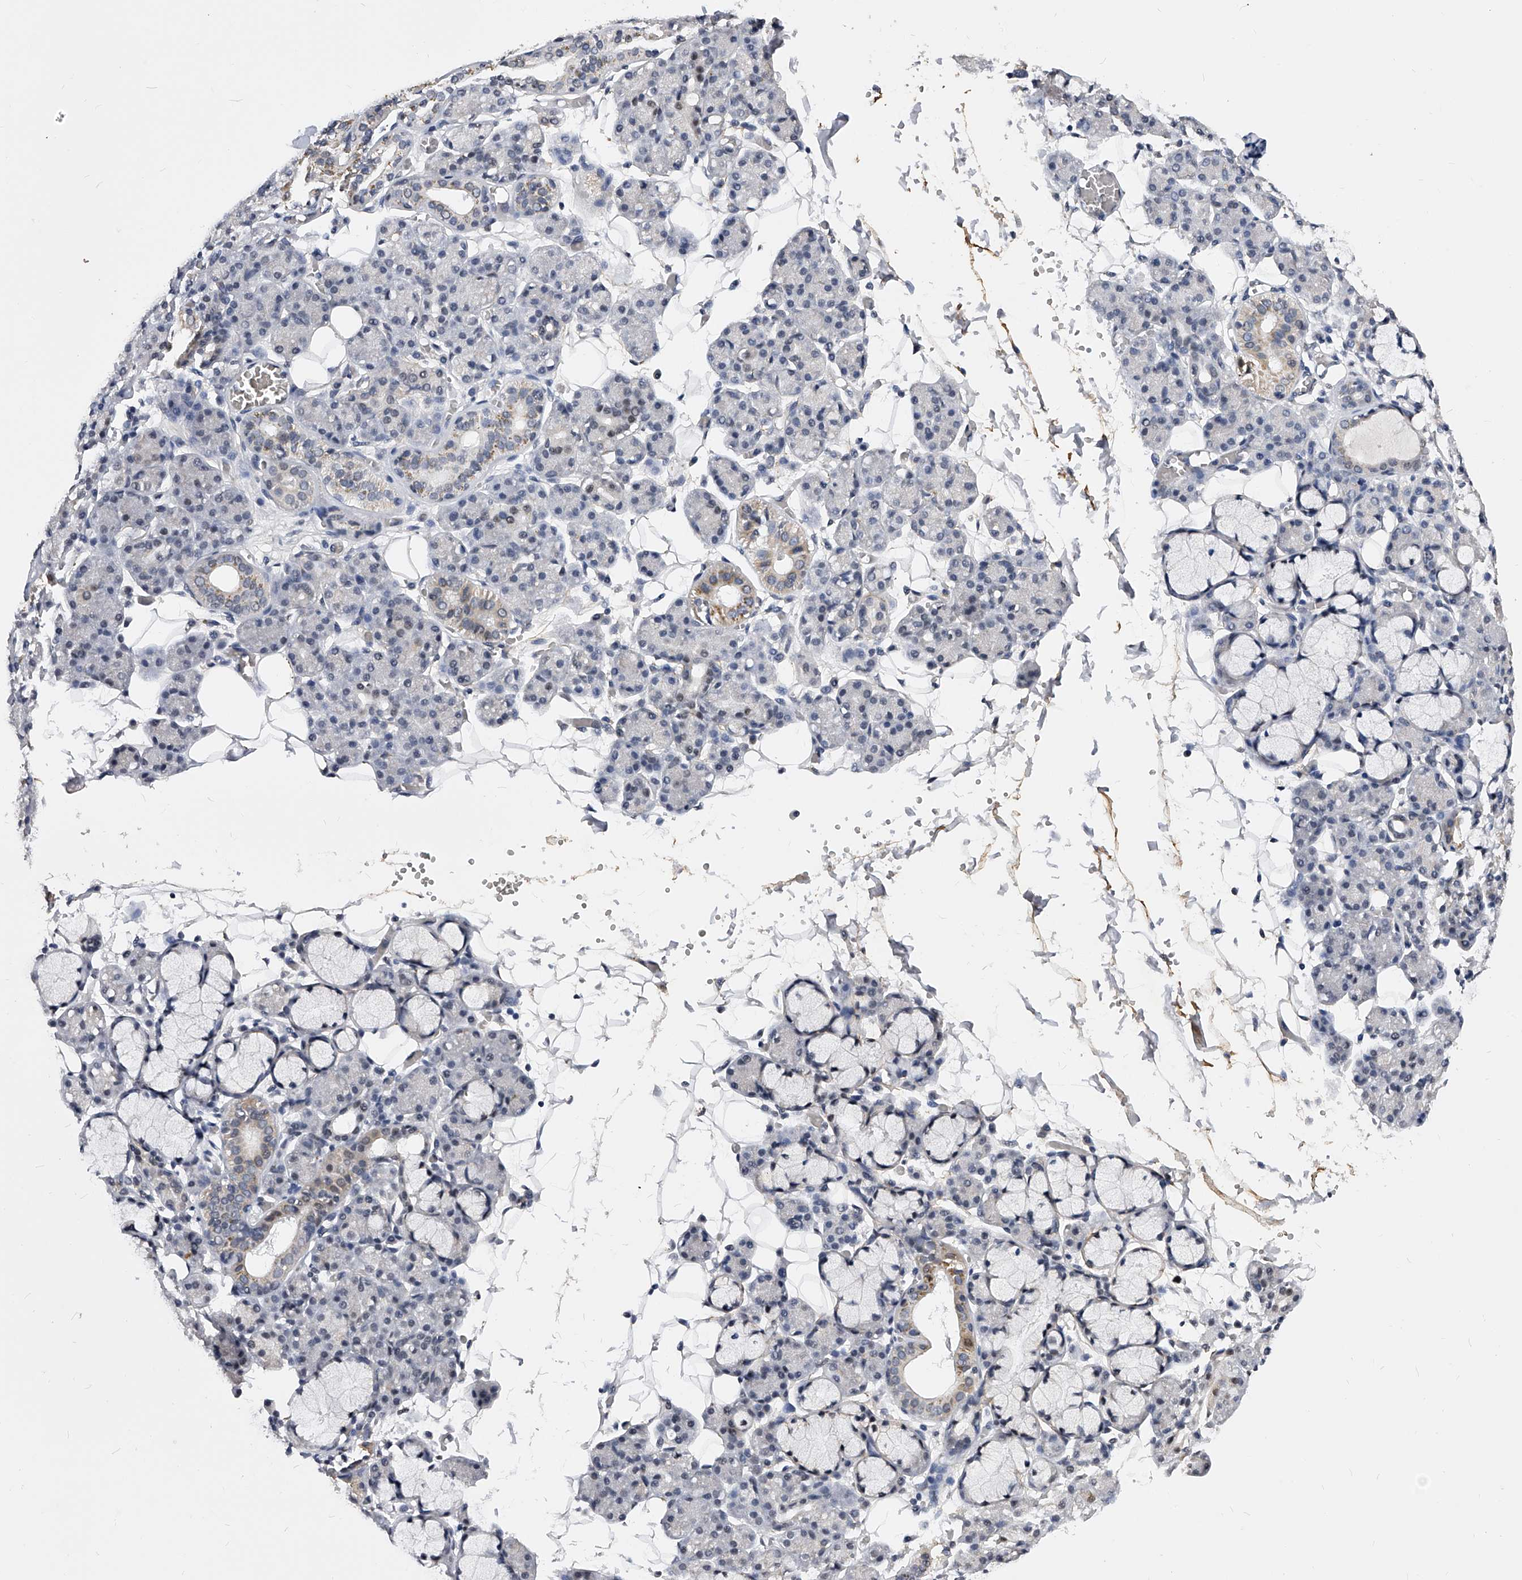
{"staining": {"intensity": "weak", "quantity": "<25%", "location": "cytoplasmic/membranous"}, "tissue": "salivary gland", "cell_type": "Glandular cells", "image_type": "normal", "snomed": [{"axis": "morphology", "description": "Normal tissue, NOS"}, {"axis": "topography", "description": "Salivary gland"}], "caption": "Human salivary gland stained for a protein using IHC displays no expression in glandular cells.", "gene": "ZNF529", "patient": {"sex": "male", "age": 63}}